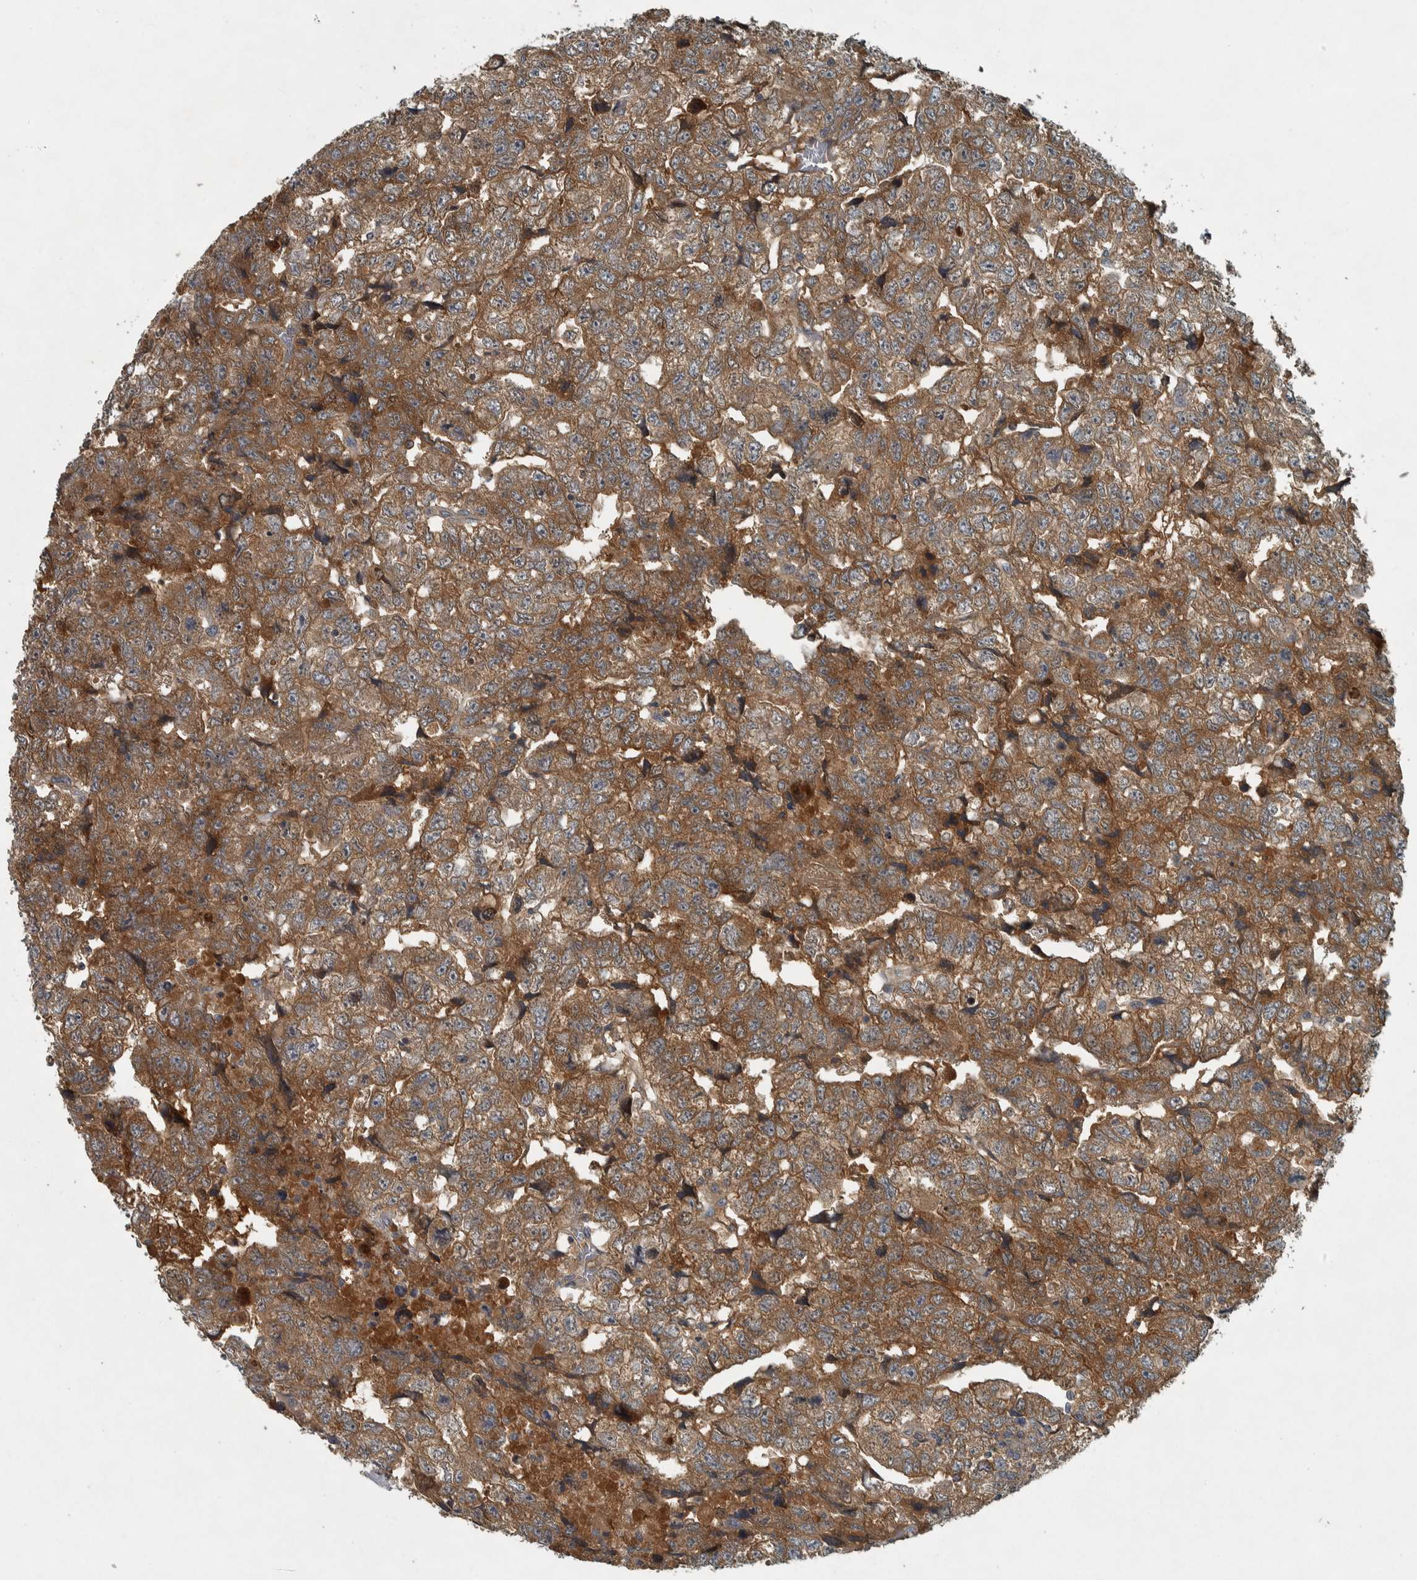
{"staining": {"intensity": "strong", "quantity": ">75%", "location": "cytoplasmic/membranous"}, "tissue": "testis cancer", "cell_type": "Tumor cells", "image_type": "cancer", "snomed": [{"axis": "morphology", "description": "Carcinoma, Embryonal, NOS"}, {"axis": "topography", "description": "Testis"}], "caption": "Immunohistochemical staining of human testis cancer (embryonal carcinoma) reveals strong cytoplasmic/membranous protein staining in about >75% of tumor cells.", "gene": "CLCN2", "patient": {"sex": "male", "age": 36}}